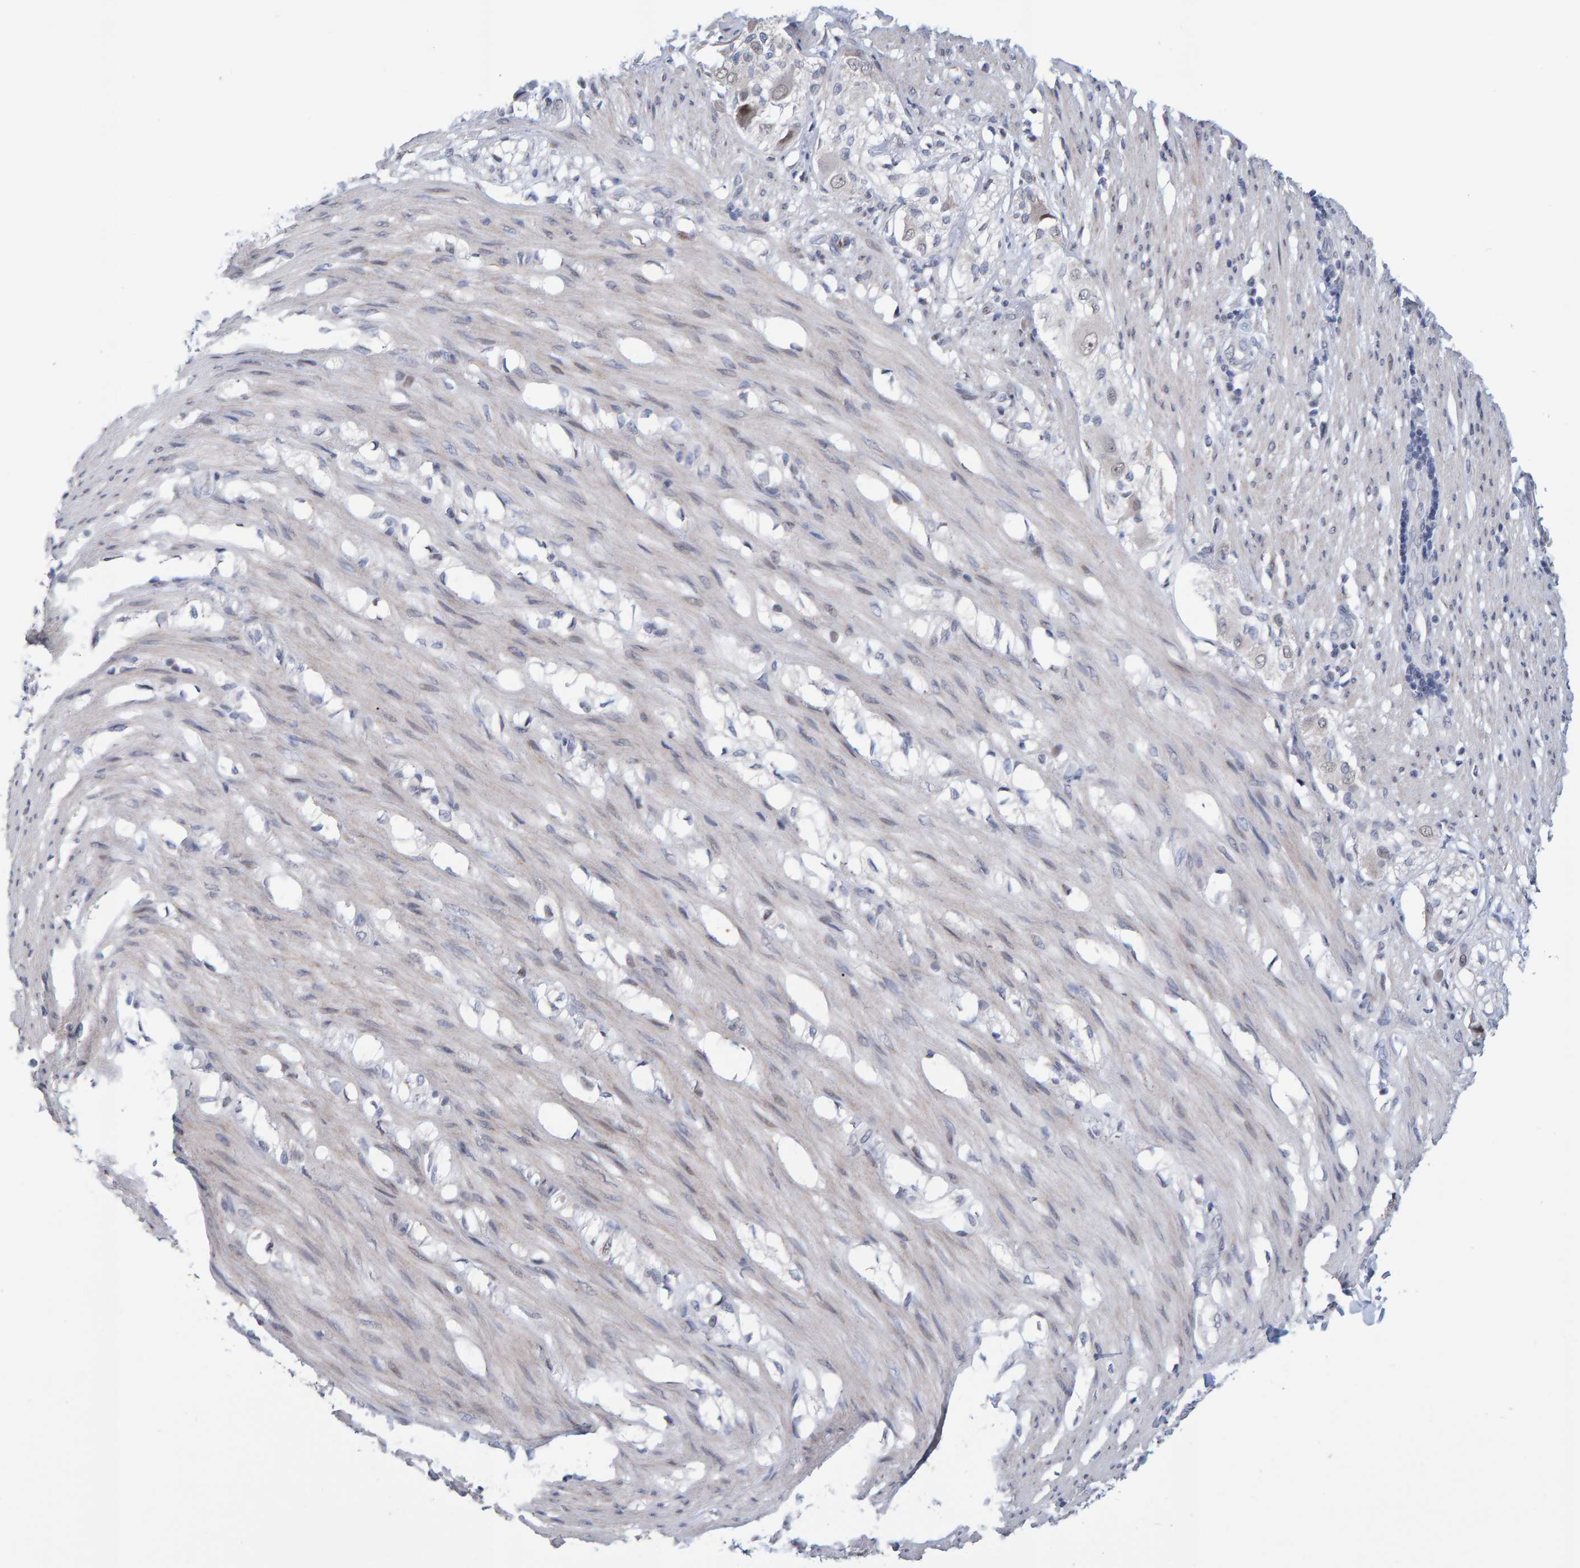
{"staining": {"intensity": "weak", "quantity": "25%-75%", "location": "cytoplasmic/membranous"}, "tissue": "smooth muscle", "cell_type": "Smooth muscle cells", "image_type": "normal", "snomed": [{"axis": "morphology", "description": "Normal tissue, NOS"}, {"axis": "morphology", "description": "Adenocarcinoma, NOS"}, {"axis": "topography", "description": "Smooth muscle"}, {"axis": "topography", "description": "Colon"}], "caption": "The immunohistochemical stain labels weak cytoplasmic/membranous expression in smooth muscle cells of normal smooth muscle. (Brightfield microscopy of DAB IHC at high magnification).", "gene": "USP43", "patient": {"sex": "male", "age": 14}}